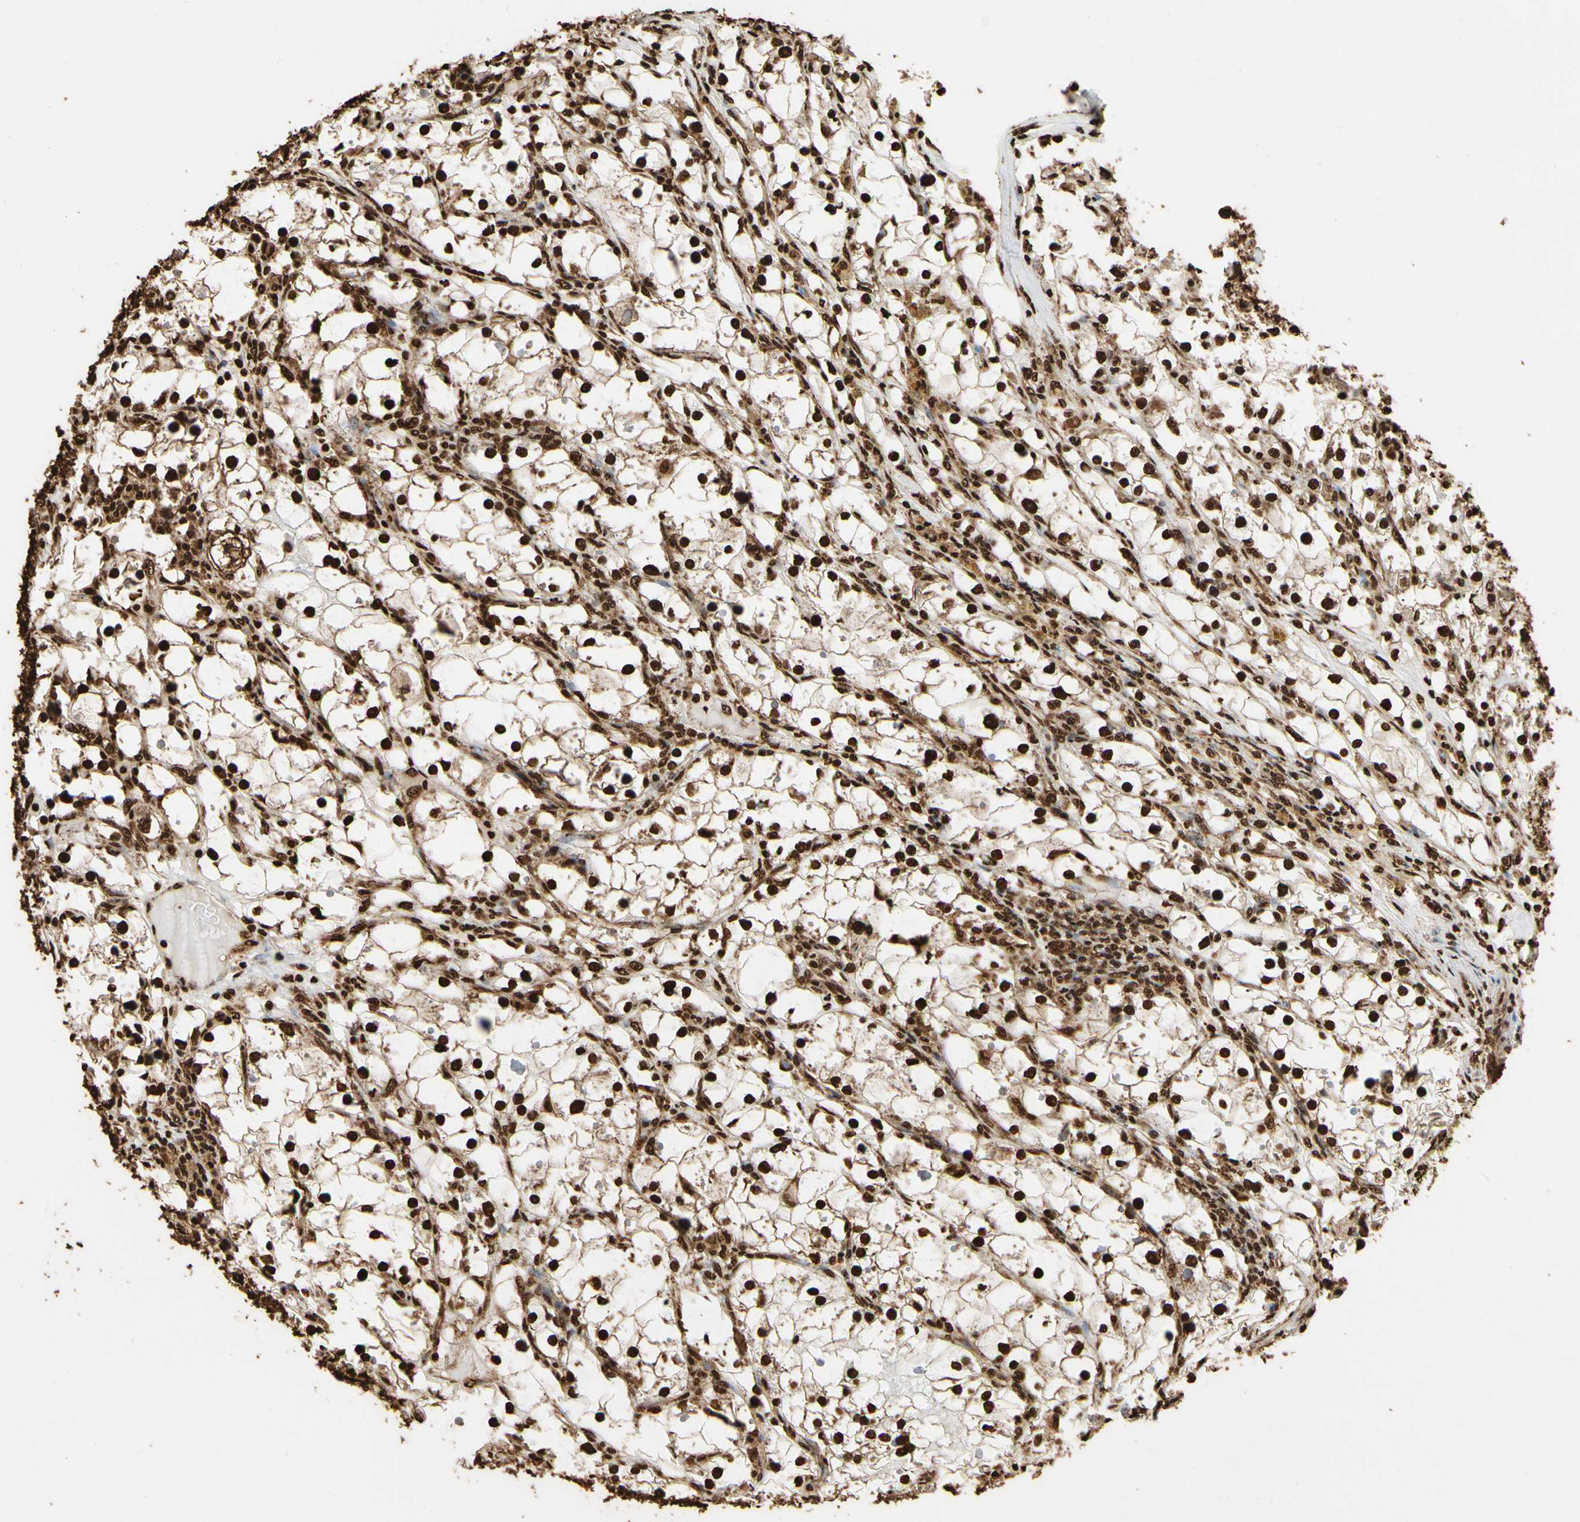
{"staining": {"intensity": "strong", "quantity": ">75%", "location": "cytoplasmic/membranous,nuclear"}, "tissue": "renal cancer", "cell_type": "Tumor cells", "image_type": "cancer", "snomed": [{"axis": "morphology", "description": "Adenocarcinoma, NOS"}, {"axis": "topography", "description": "Kidney"}], "caption": "Immunohistochemistry image of neoplastic tissue: renal cancer stained using immunohistochemistry (IHC) exhibits high levels of strong protein expression localized specifically in the cytoplasmic/membranous and nuclear of tumor cells, appearing as a cytoplasmic/membranous and nuclear brown color.", "gene": "HNRNPK", "patient": {"sex": "male", "age": 56}}